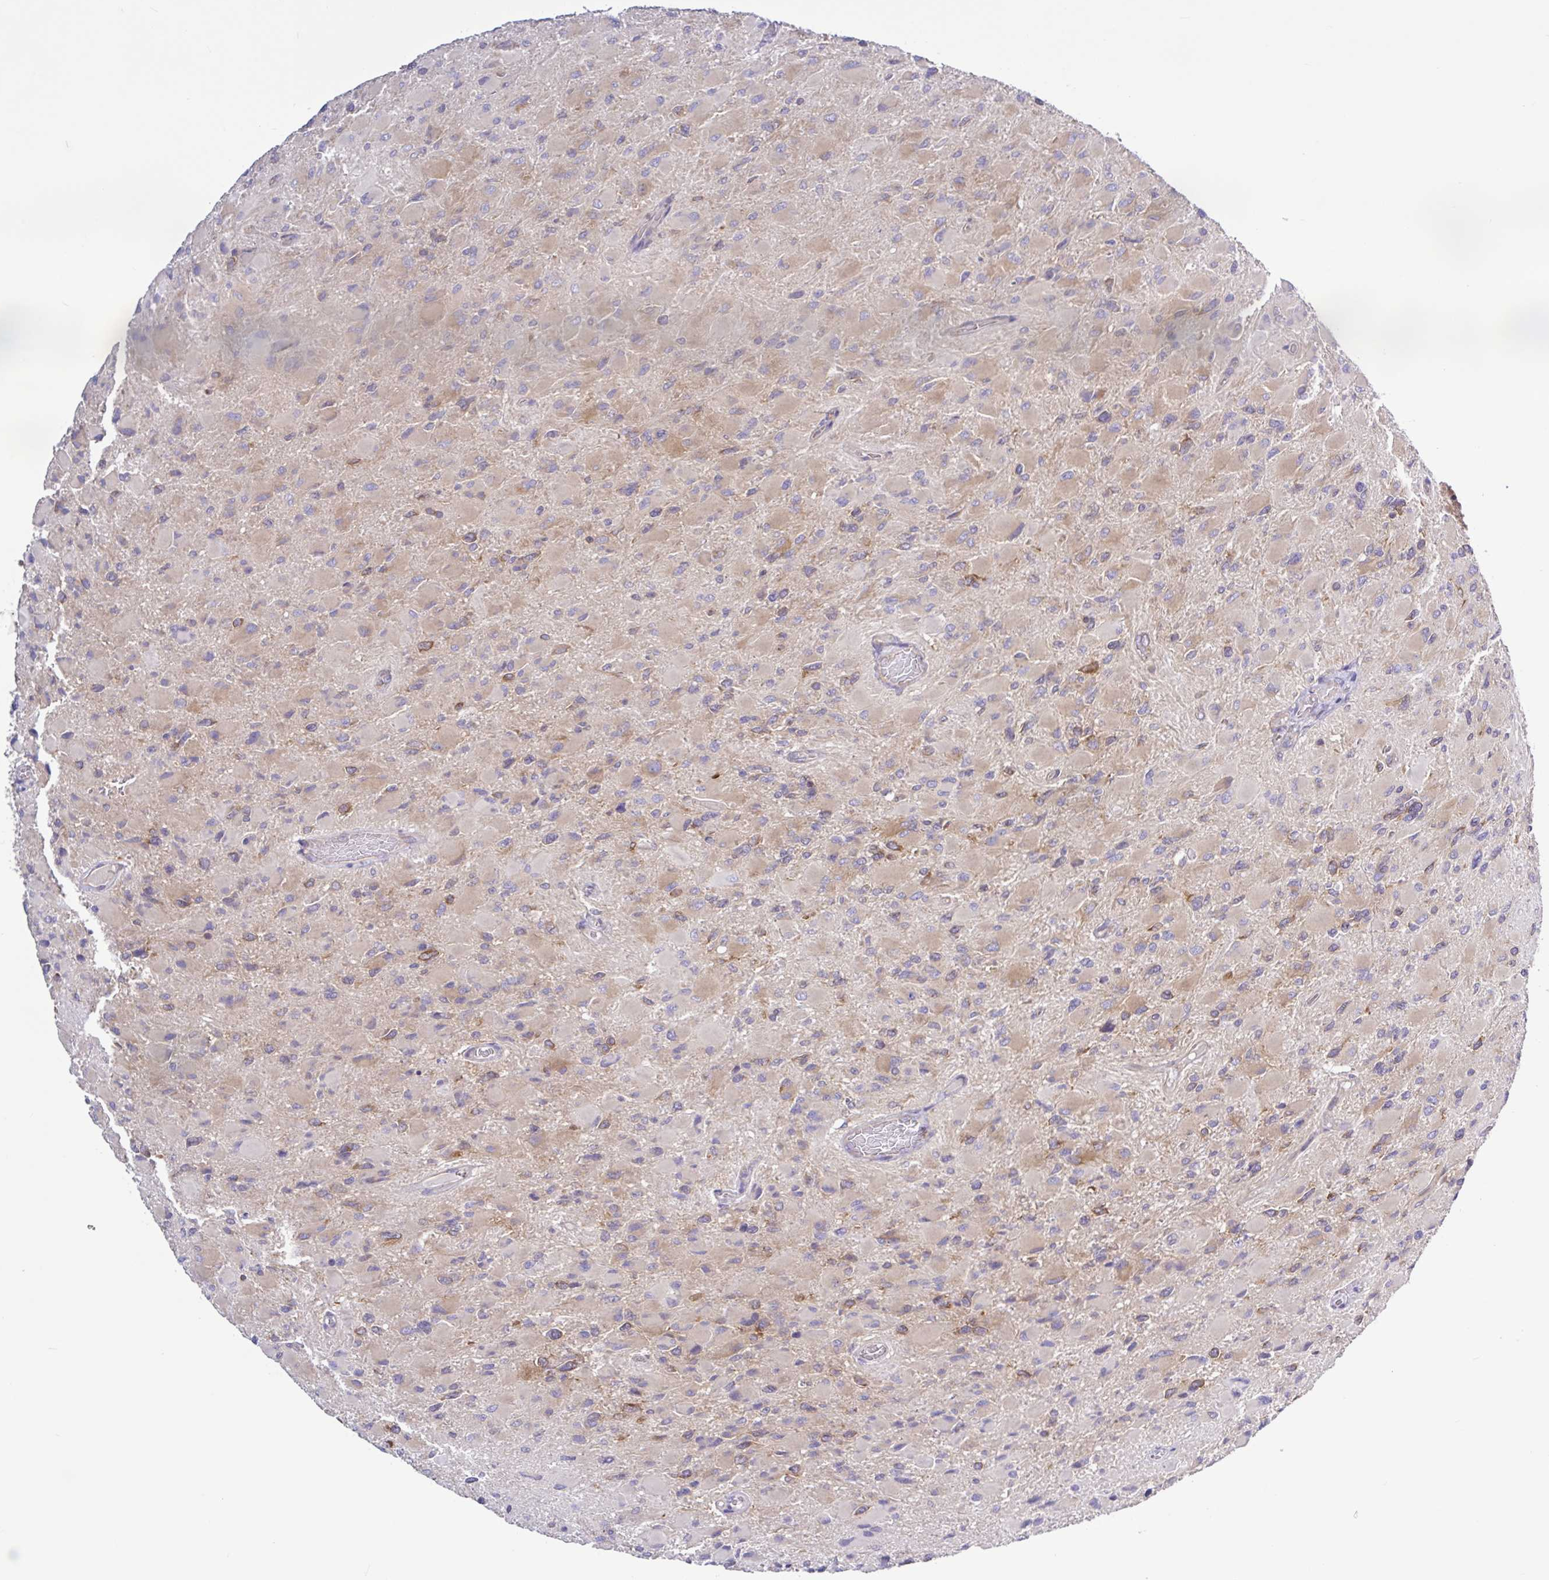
{"staining": {"intensity": "weak", "quantity": "25%-75%", "location": "cytoplasmic/membranous"}, "tissue": "glioma", "cell_type": "Tumor cells", "image_type": "cancer", "snomed": [{"axis": "morphology", "description": "Glioma, malignant, High grade"}, {"axis": "topography", "description": "Cerebral cortex"}], "caption": "Immunohistochemistry (IHC) micrograph of high-grade glioma (malignant) stained for a protein (brown), which demonstrates low levels of weak cytoplasmic/membranous staining in about 25%-75% of tumor cells.", "gene": "LARS1", "patient": {"sex": "female", "age": 36}}